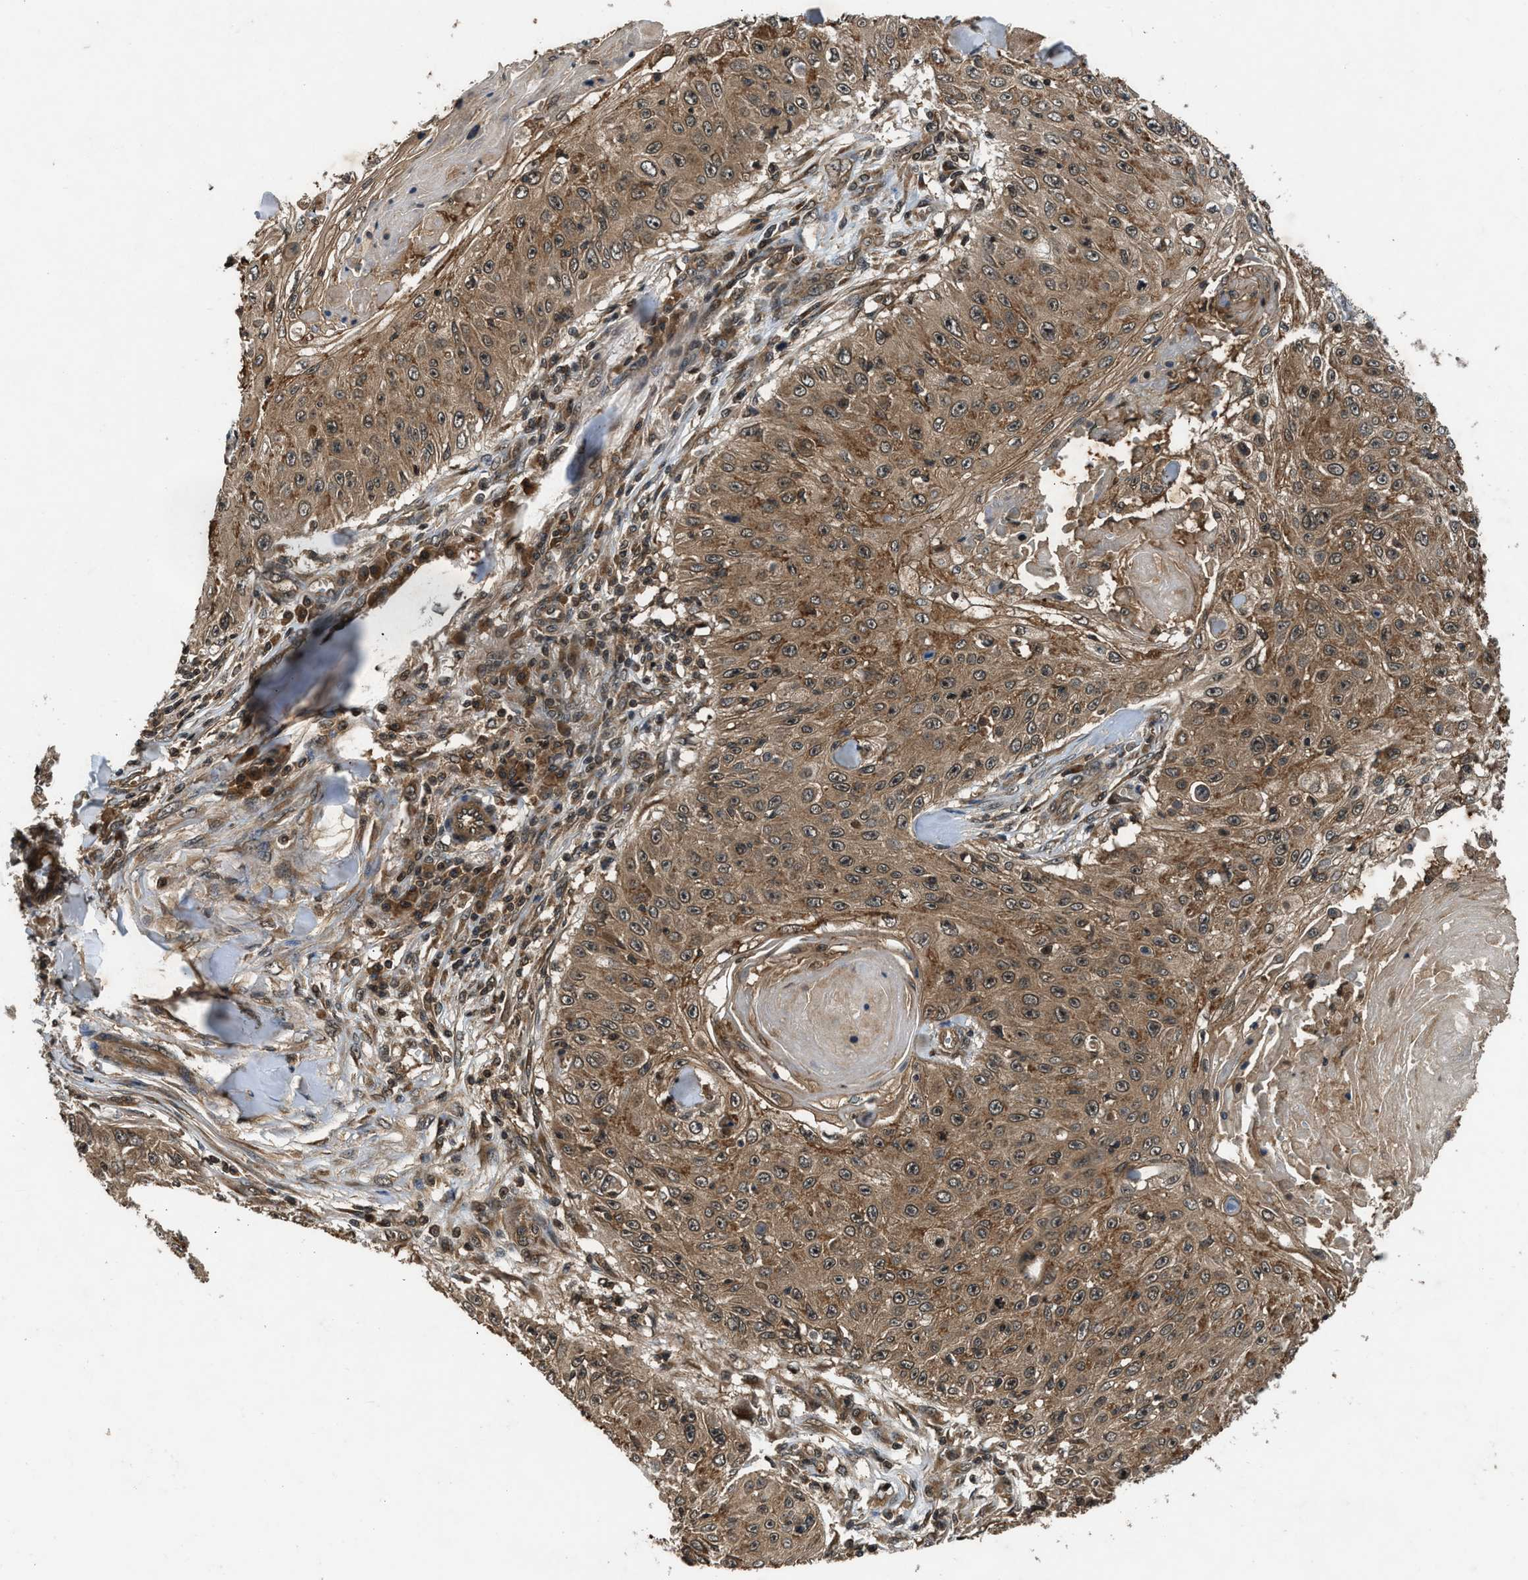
{"staining": {"intensity": "moderate", "quantity": ">75%", "location": "cytoplasmic/membranous"}, "tissue": "skin cancer", "cell_type": "Tumor cells", "image_type": "cancer", "snomed": [{"axis": "morphology", "description": "Squamous cell carcinoma, NOS"}, {"axis": "topography", "description": "Skin"}], "caption": "Immunohistochemical staining of human skin cancer (squamous cell carcinoma) demonstrates medium levels of moderate cytoplasmic/membranous expression in about >75% of tumor cells.", "gene": "RPS6KB1", "patient": {"sex": "male", "age": 86}}